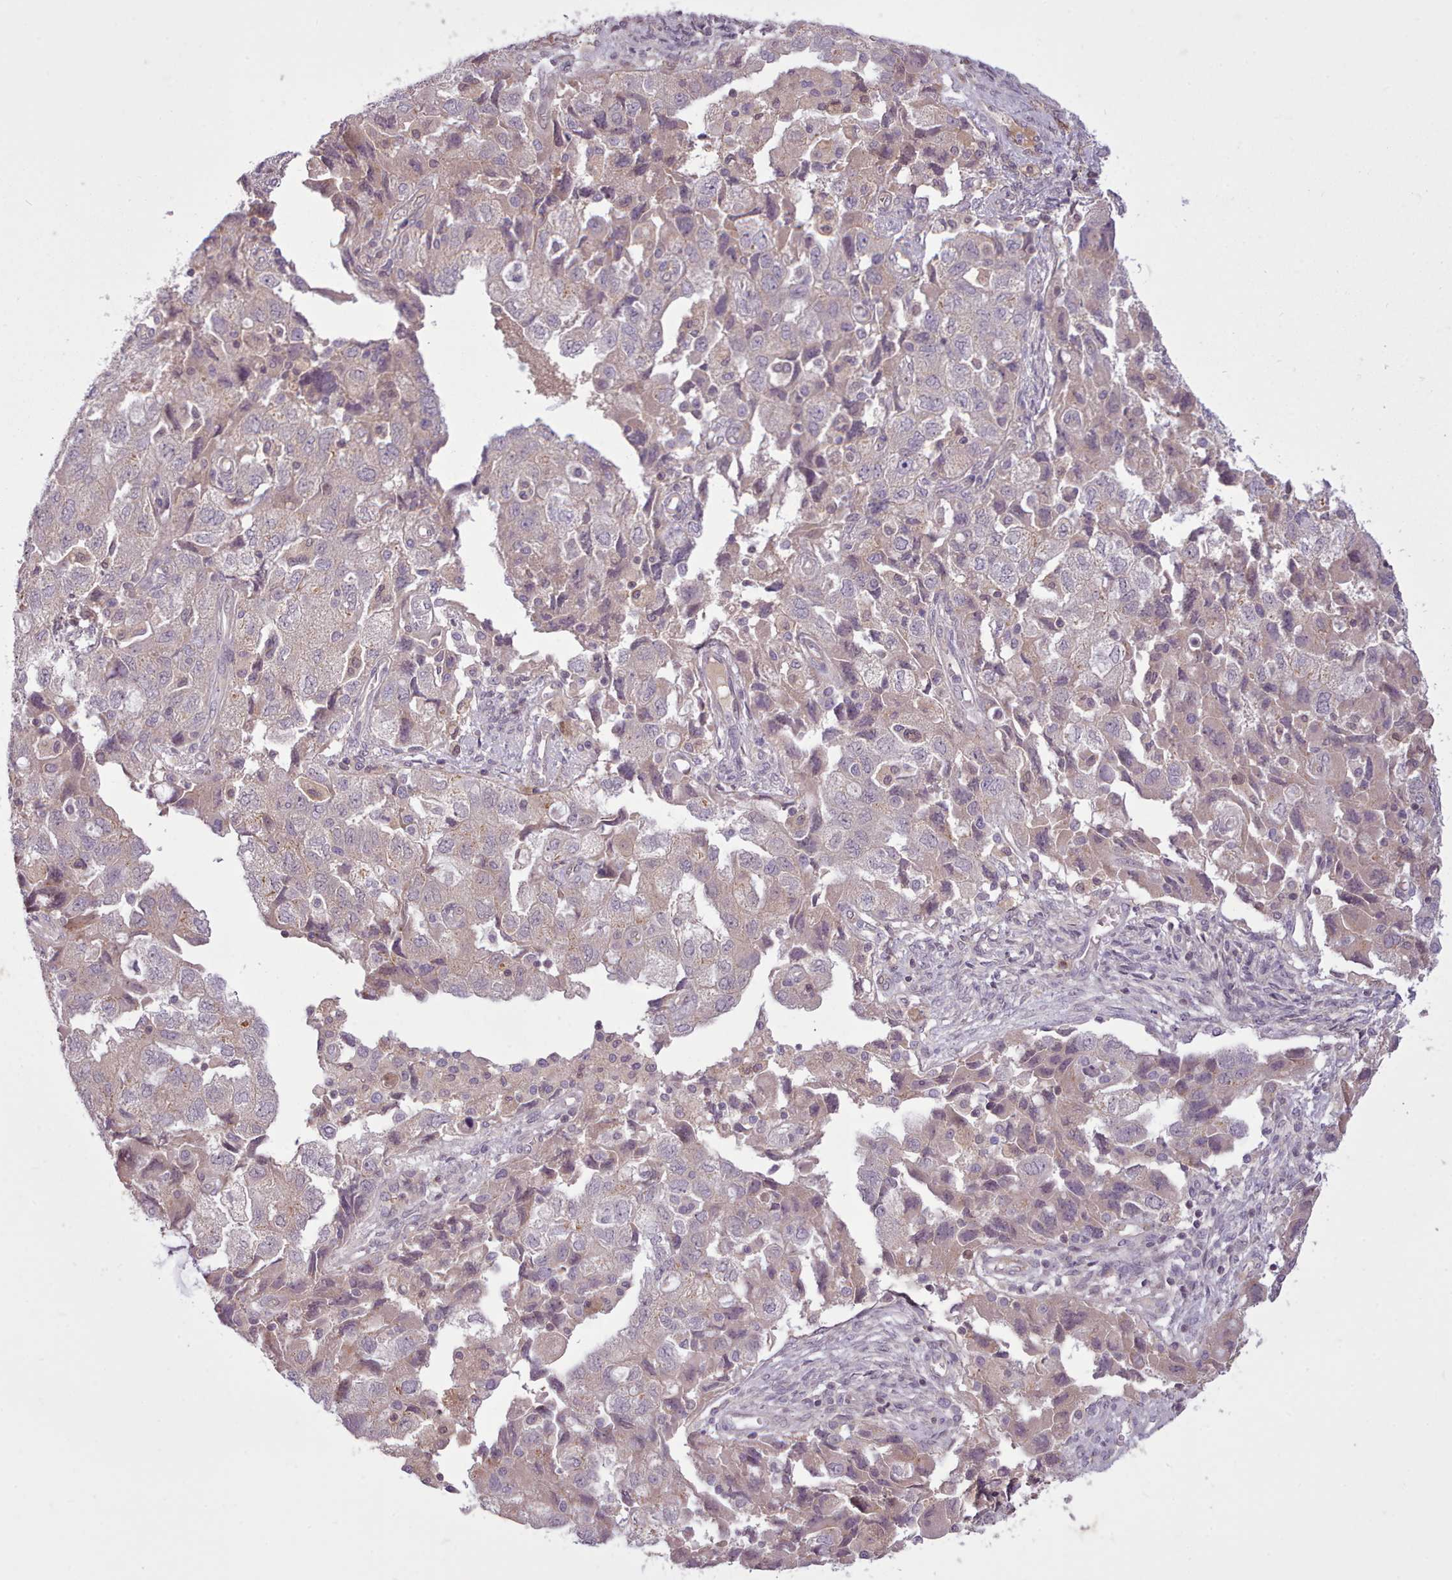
{"staining": {"intensity": "weak", "quantity": "<25%", "location": "cytoplasmic/membranous"}, "tissue": "ovarian cancer", "cell_type": "Tumor cells", "image_type": "cancer", "snomed": [{"axis": "morphology", "description": "Carcinoma, NOS"}, {"axis": "morphology", "description": "Cystadenocarcinoma, serous, NOS"}, {"axis": "topography", "description": "Ovary"}], "caption": "Immunohistochemical staining of ovarian cancer (carcinoma) displays no significant staining in tumor cells.", "gene": "NMRK1", "patient": {"sex": "female", "age": 69}}